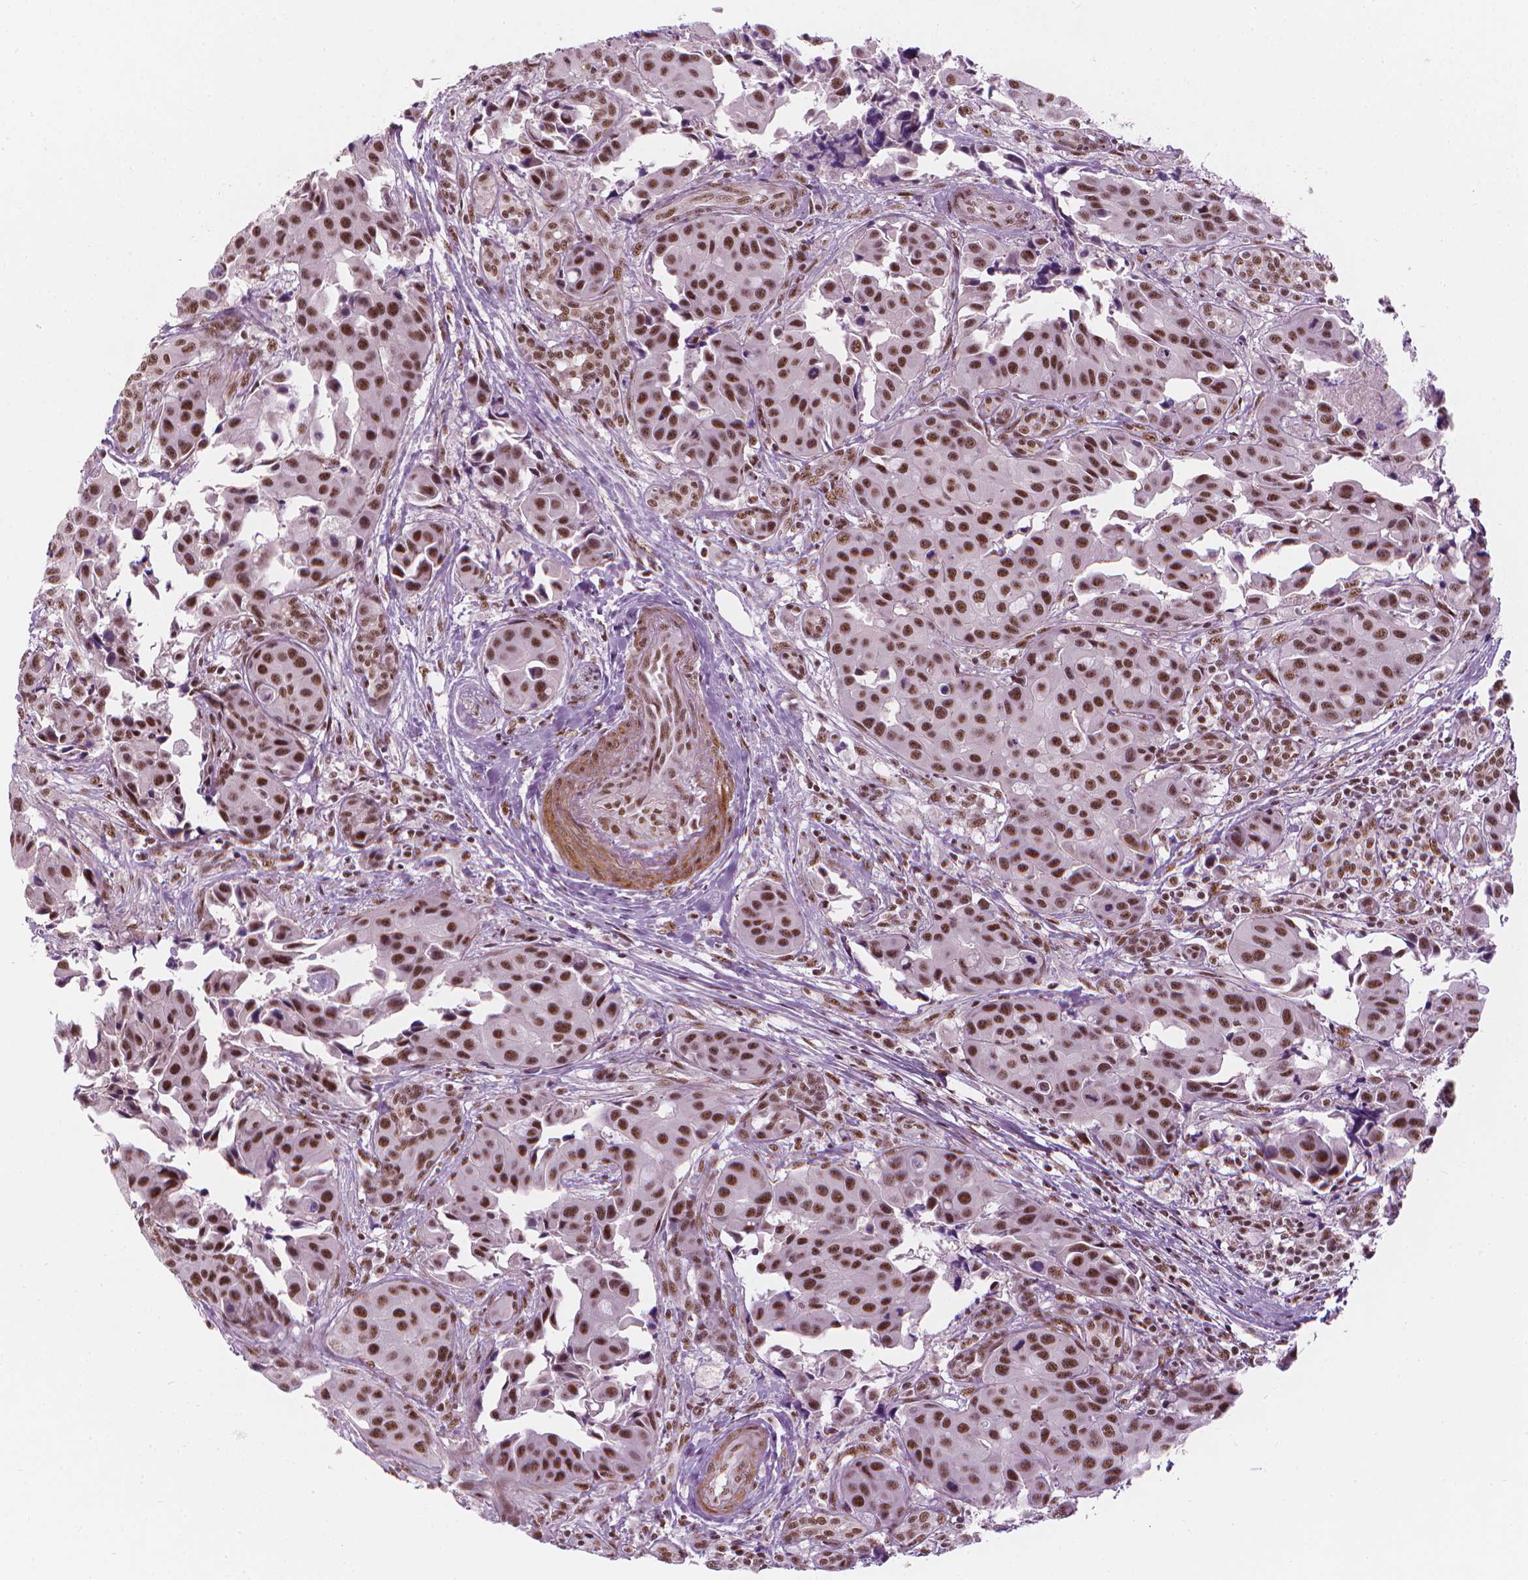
{"staining": {"intensity": "strong", "quantity": ">75%", "location": "nuclear"}, "tissue": "head and neck cancer", "cell_type": "Tumor cells", "image_type": "cancer", "snomed": [{"axis": "morphology", "description": "Adenocarcinoma, NOS"}, {"axis": "topography", "description": "Head-Neck"}], "caption": "Head and neck cancer (adenocarcinoma) stained with a protein marker displays strong staining in tumor cells.", "gene": "ELF2", "patient": {"sex": "male", "age": 76}}